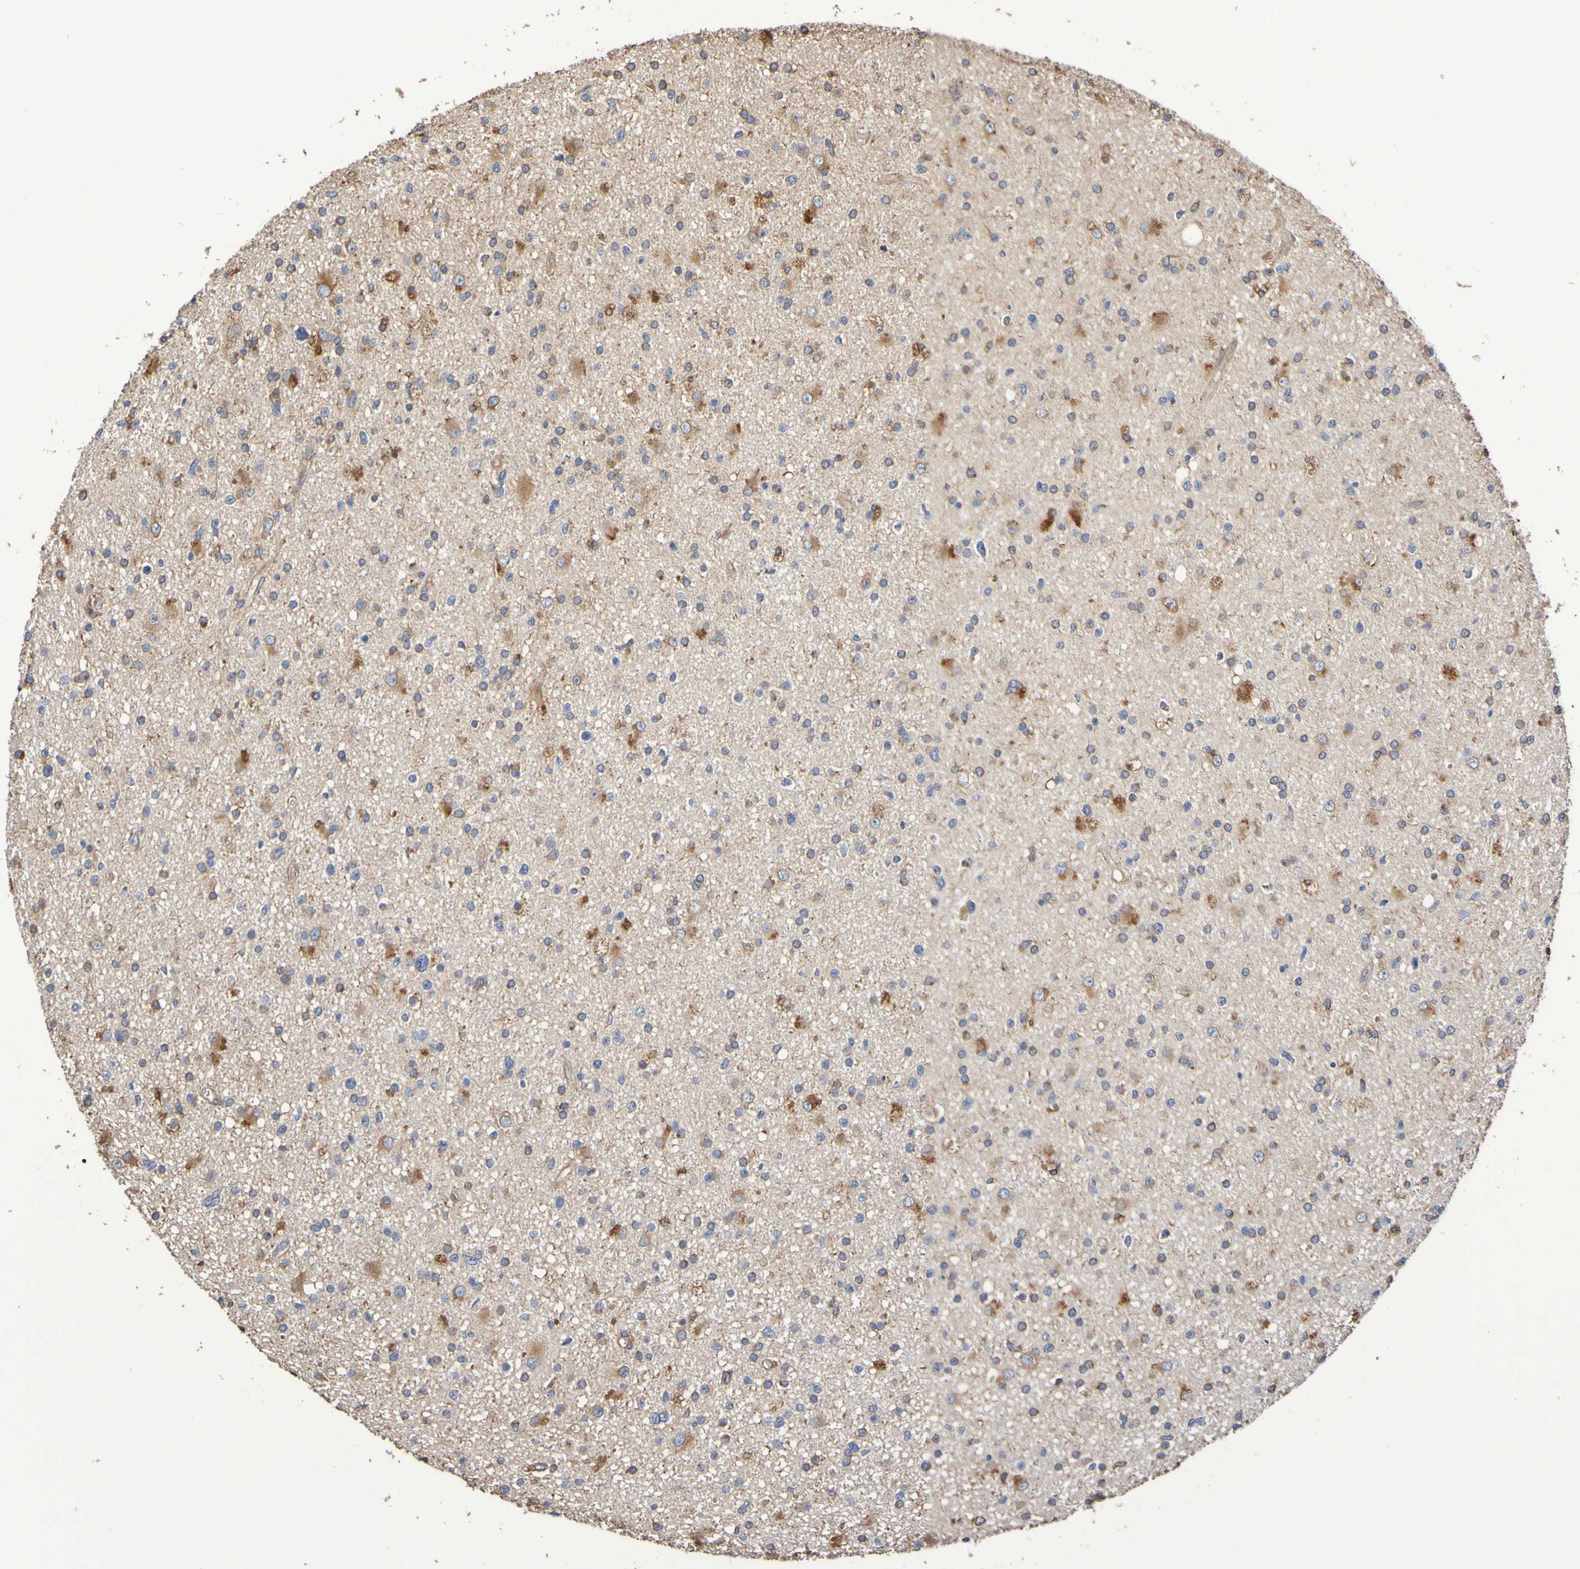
{"staining": {"intensity": "moderate", "quantity": "25%-75%", "location": "cytoplasmic/membranous"}, "tissue": "glioma", "cell_type": "Tumor cells", "image_type": "cancer", "snomed": [{"axis": "morphology", "description": "Glioma, malignant, High grade"}, {"axis": "topography", "description": "Brain"}], "caption": "Immunohistochemistry (IHC) (DAB) staining of glioma demonstrates moderate cytoplasmic/membranous protein staining in about 25%-75% of tumor cells.", "gene": "RAB11A", "patient": {"sex": "male", "age": 33}}